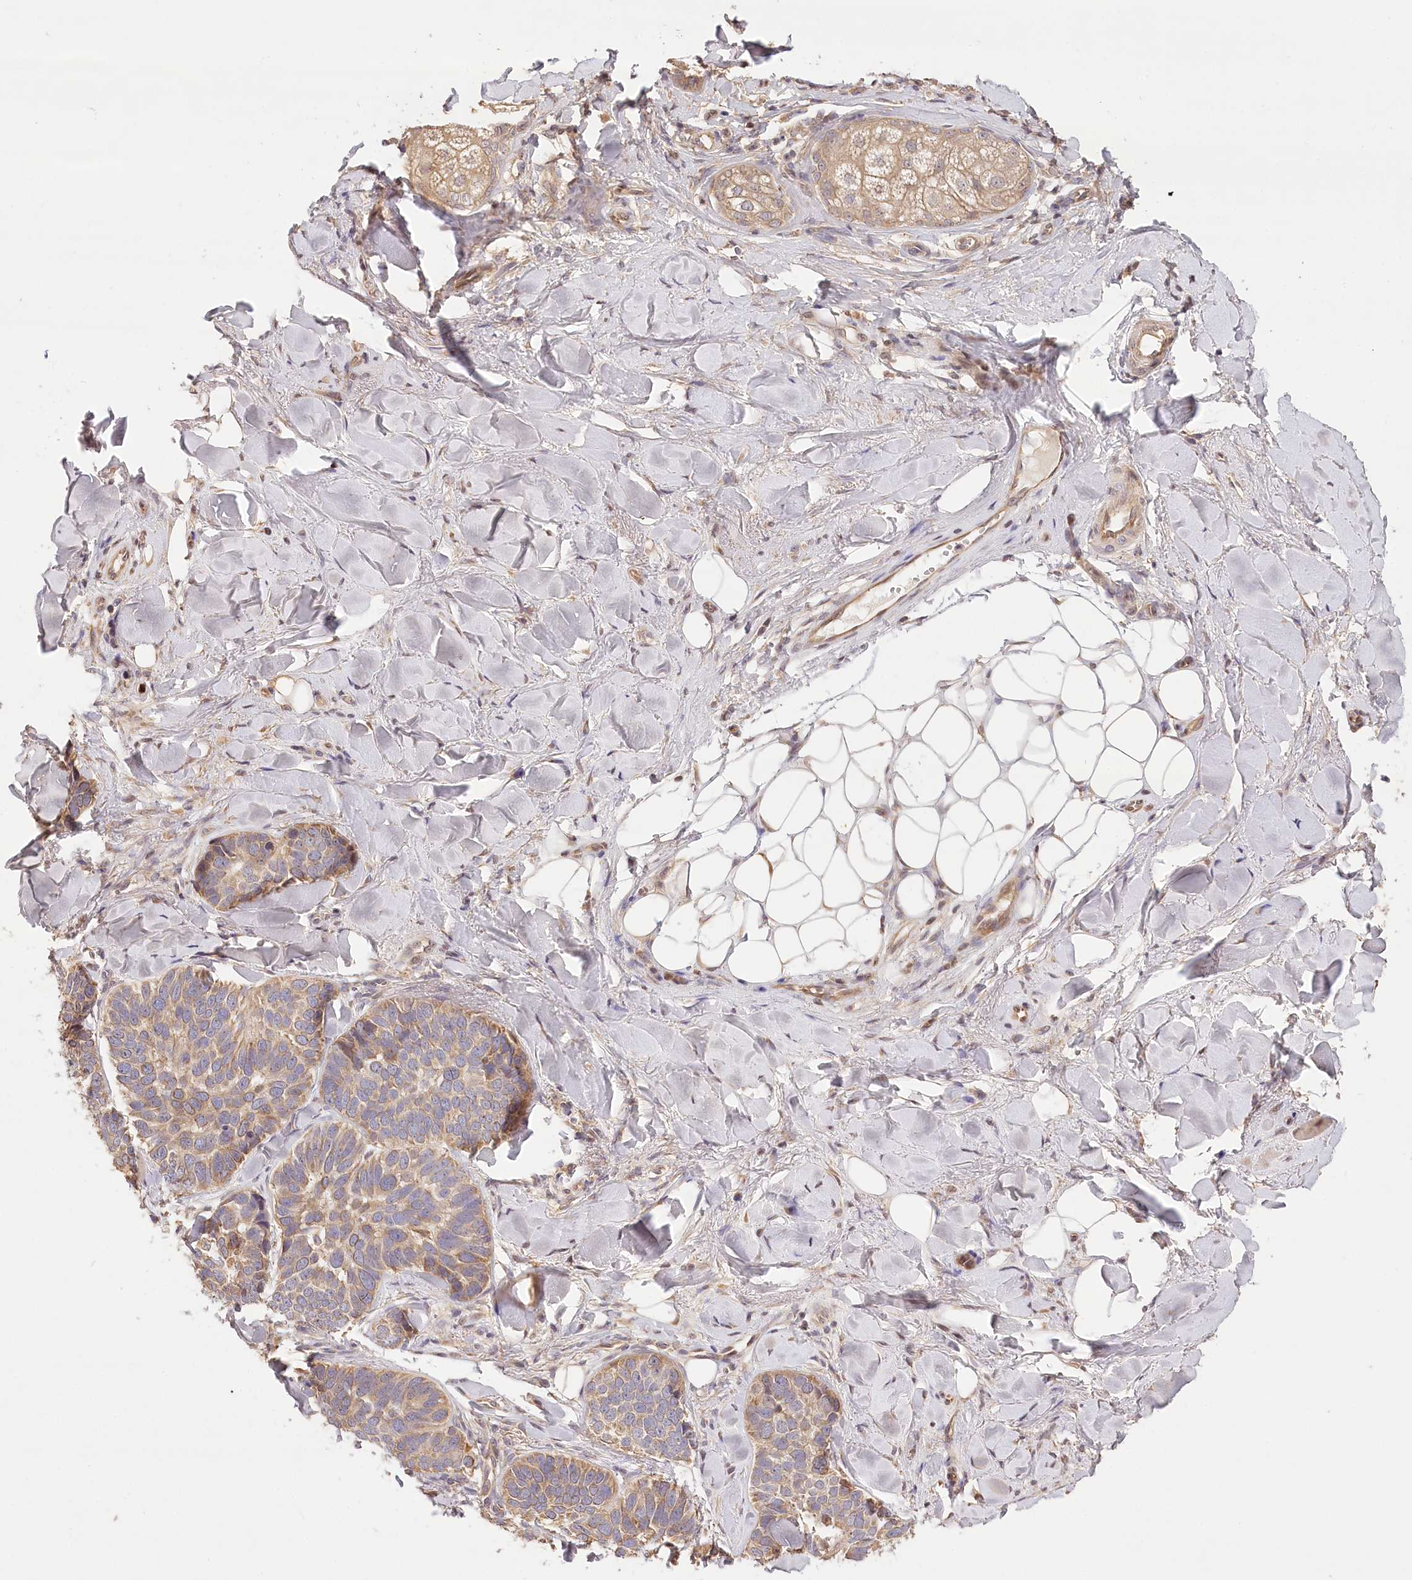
{"staining": {"intensity": "moderate", "quantity": ">75%", "location": "cytoplasmic/membranous"}, "tissue": "skin cancer", "cell_type": "Tumor cells", "image_type": "cancer", "snomed": [{"axis": "morphology", "description": "Basal cell carcinoma"}, {"axis": "topography", "description": "Skin"}], "caption": "Approximately >75% of tumor cells in skin cancer (basal cell carcinoma) show moderate cytoplasmic/membranous protein expression as visualized by brown immunohistochemical staining.", "gene": "LSS", "patient": {"sex": "male", "age": 62}}